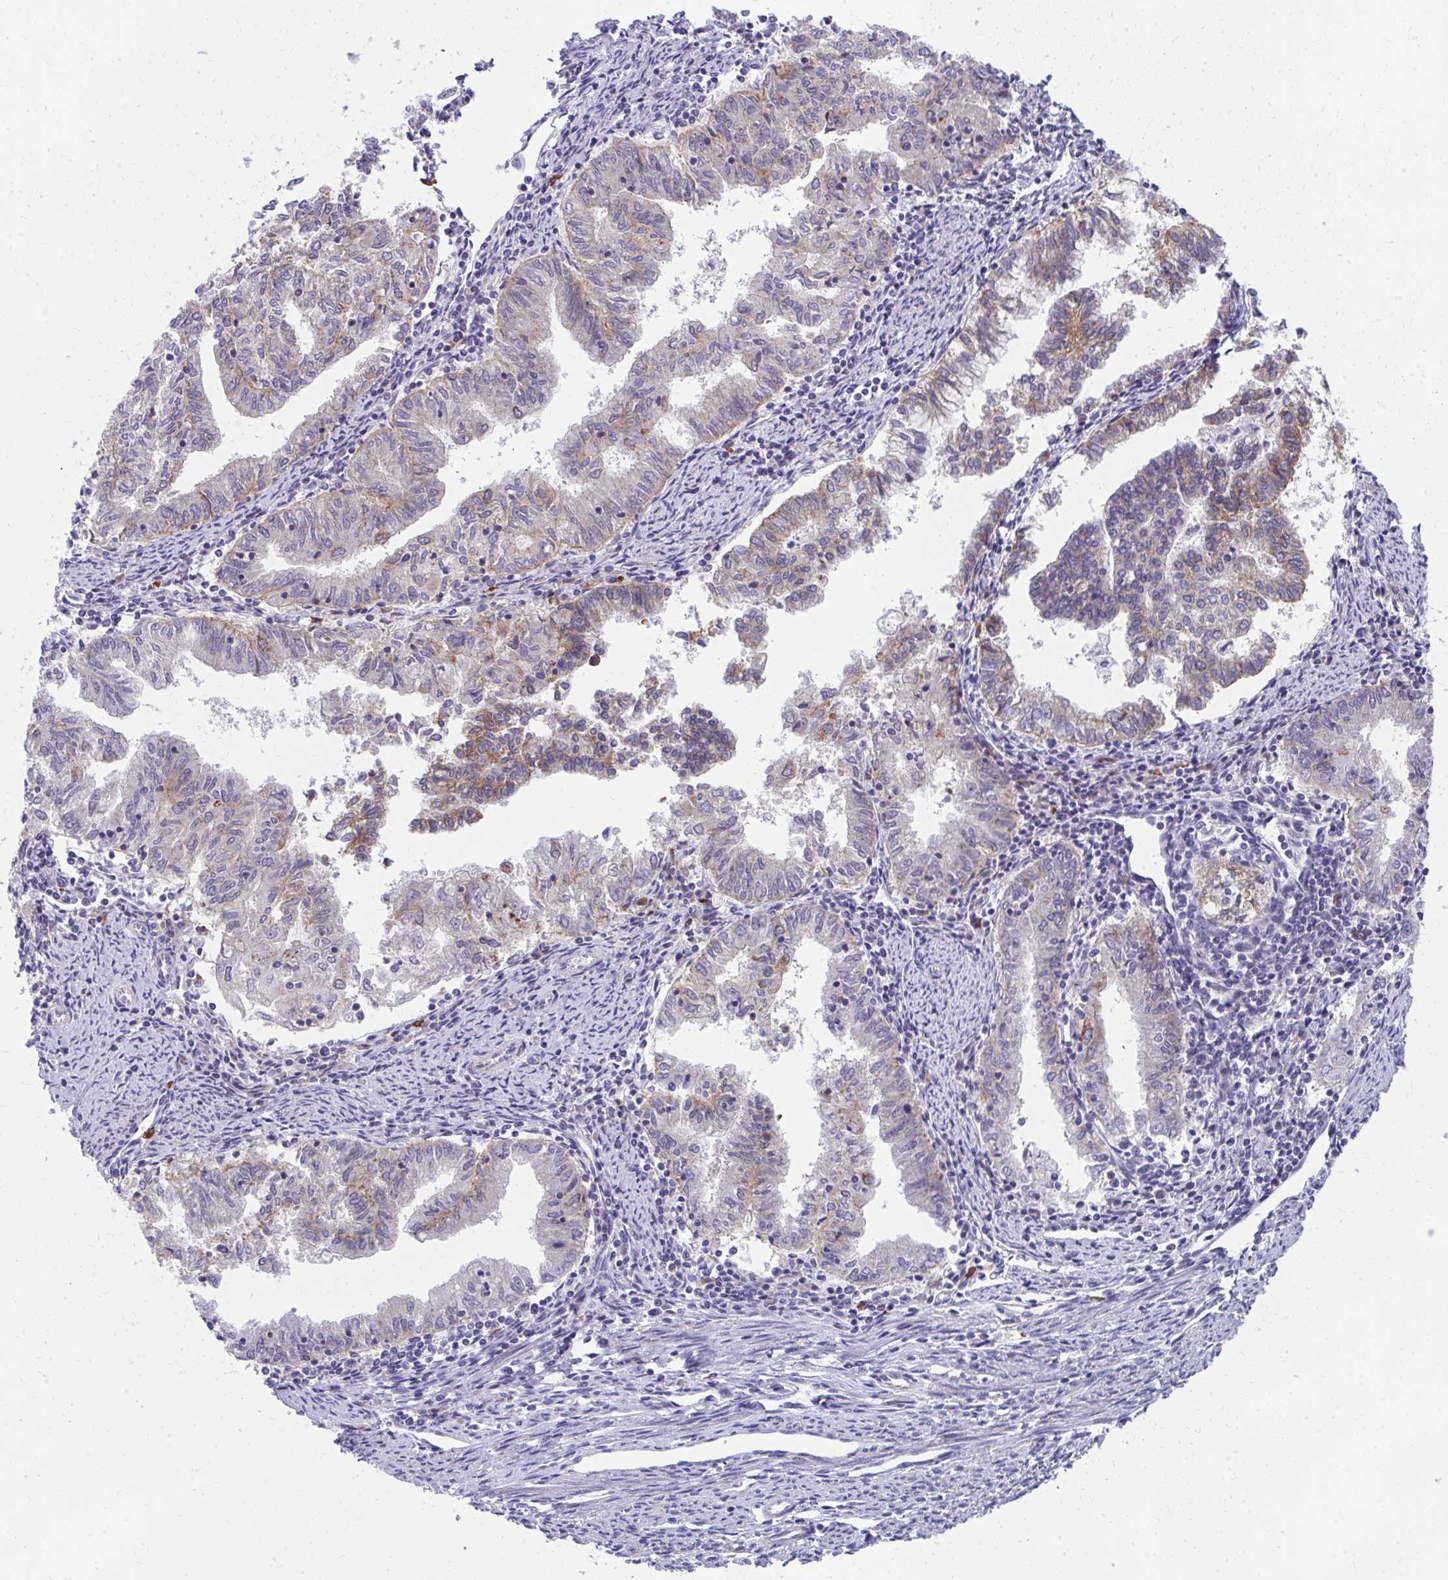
{"staining": {"intensity": "moderate", "quantity": "25%-75%", "location": "cytoplasmic/membranous"}, "tissue": "endometrial cancer", "cell_type": "Tumor cells", "image_type": "cancer", "snomed": [{"axis": "morphology", "description": "Adenocarcinoma, NOS"}, {"axis": "topography", "description": "Endometrium"}], "caption": "DAB immunohistochemical staining of endometrial cancer displays moderate cytoplasmic/membranous protein staining in approximately 25%-75% of tumor cells.", "gene": "IL37", "patient": {"sex": "female", "age": 79}}